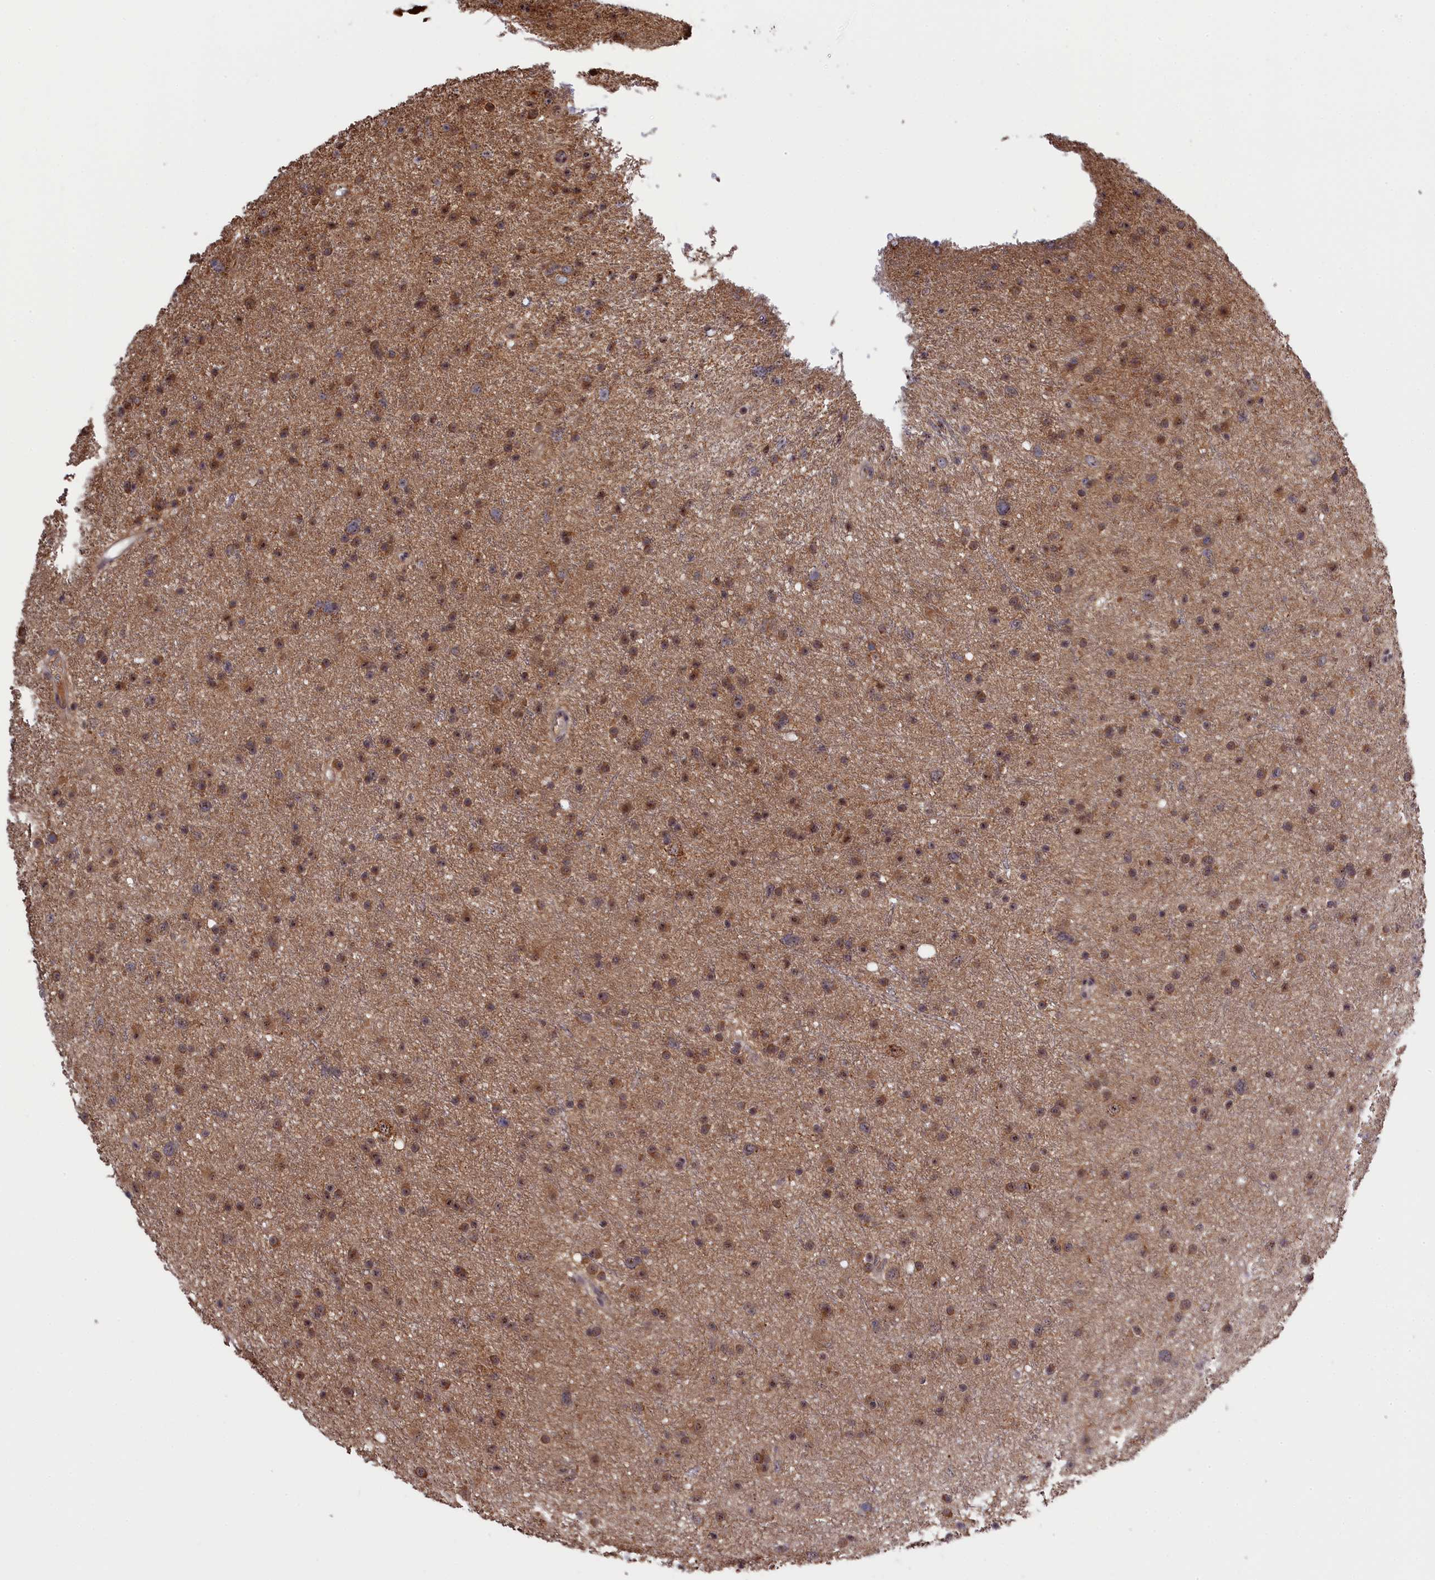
{"staining": {"intensity": "moderate", "quantity": ">75%", "location": "cytoplasmic/membranous,nuclear"}, "tissue": "glioma", "cell_type": "Tumor cells", "image_type": "cancer", "snomed": [{"axis": "morphology", "description": "Glioma, malignant, Low grade"}, {"axis": "topography", "description": "Cerebral cortex"}], "caption": "A micrograph of human low-grade glioma (malignant) stained for a protein exhibits moderate cytoplasmic/membranous and nuclear brown staining in tumor cells. (Stains: DAB in brown, nuclei in blue, Microscopy: brightfield microscopy at high magnification).", "gene": "TAB1", "patient": {"sex": "female", "age": 39}}